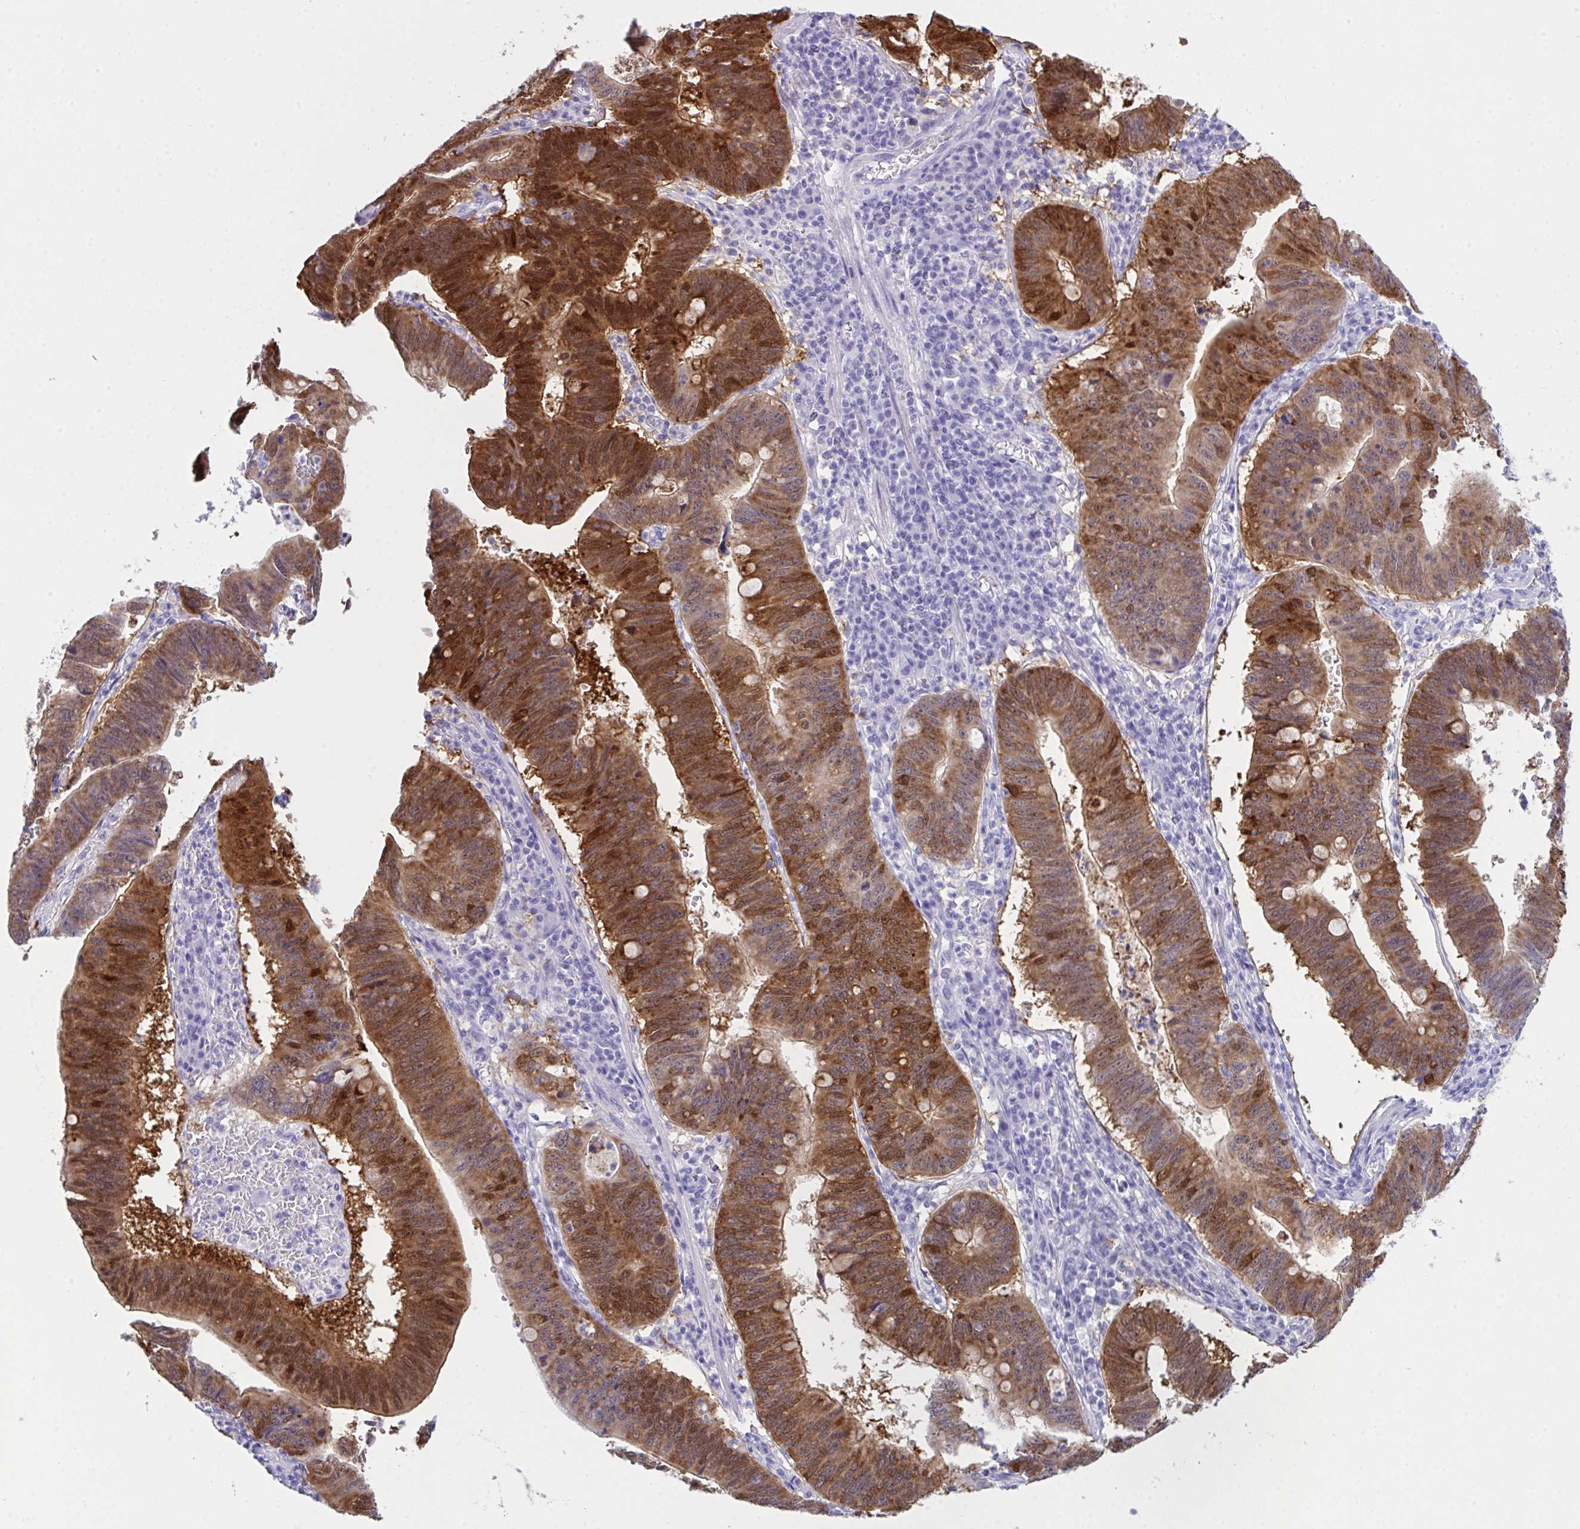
{"staining": {"intensity": "strong", "quantity": ">75%", "location": "cytoplasmic/membranous"}, "tissue": "stomach cancer", "cell_type": "Tumor cells", "image_type": "cancer", "snomed": [{"axis": "morphology", "description": "Adenocarcinoma, NOS"}, {"axis": "topography", "description": "Stomach"}], "caption": "There is high levels of strong cytoplasmic/membranous expression in tumor cells of stomach cancer, as demonstrated by immunohistochemical staining (brown color).", "gene": "LGALS4", "patient": {"sex": "male", "age": 59}}